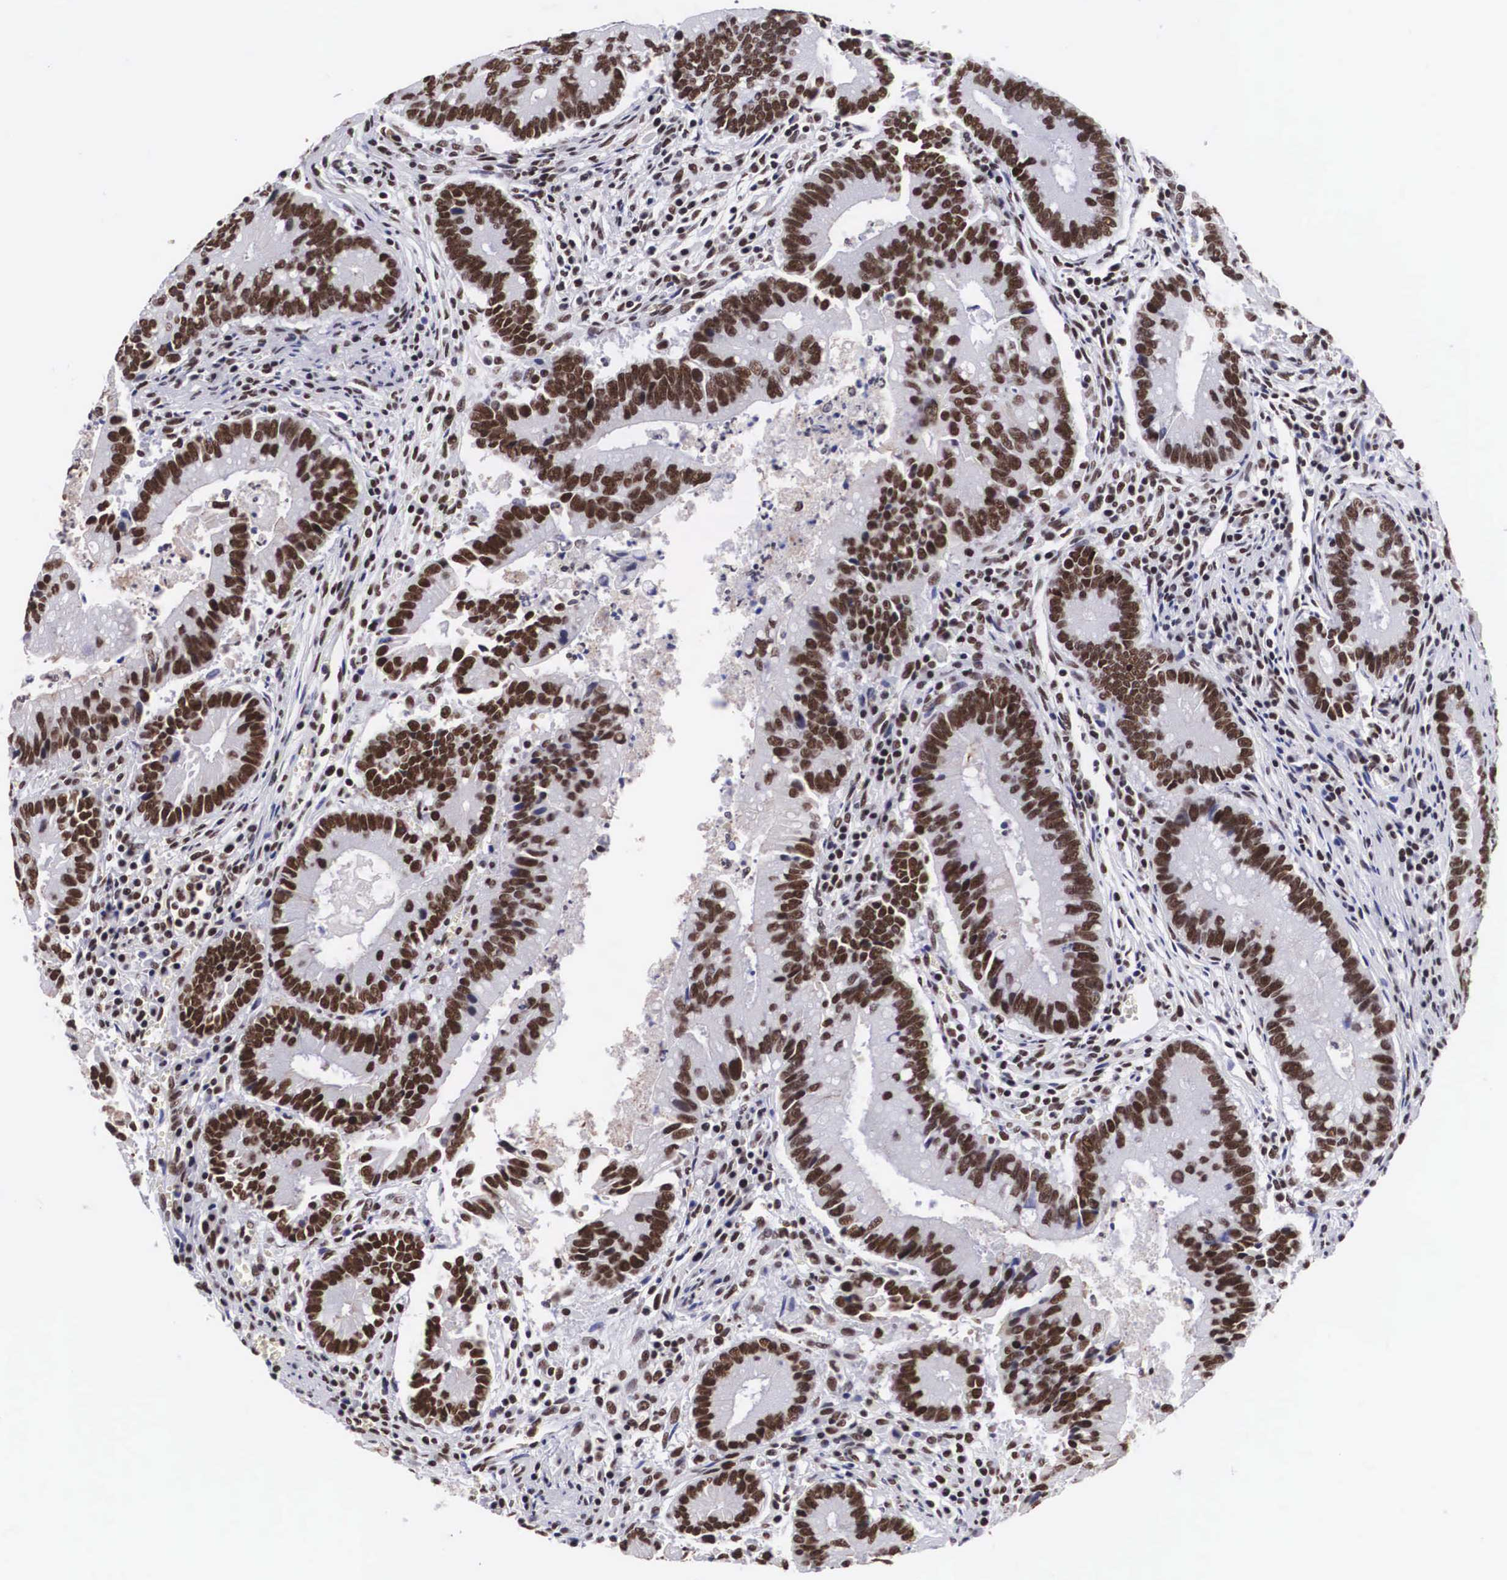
{"staining": {"intensity": "moderate", "quantity": ">75%", "location": "nuclear"}, "tissue": "colorectal cancer", "cell_type": "Tumor cells", "image_type": "cancer", "snomed": [{"axis": "morphology", "description": "Adenocarcinoma, NOS"}, {"axis": "topography", "description": "Rectum"}], "caption": "This is an image of immunohistochemistry staining of adenocarcinoma (colorectal), which shows moderate positivity in the nuclear of tumor cells.", "gene": "SF3A1", "patient": {"sex": "female", "age": 81}}